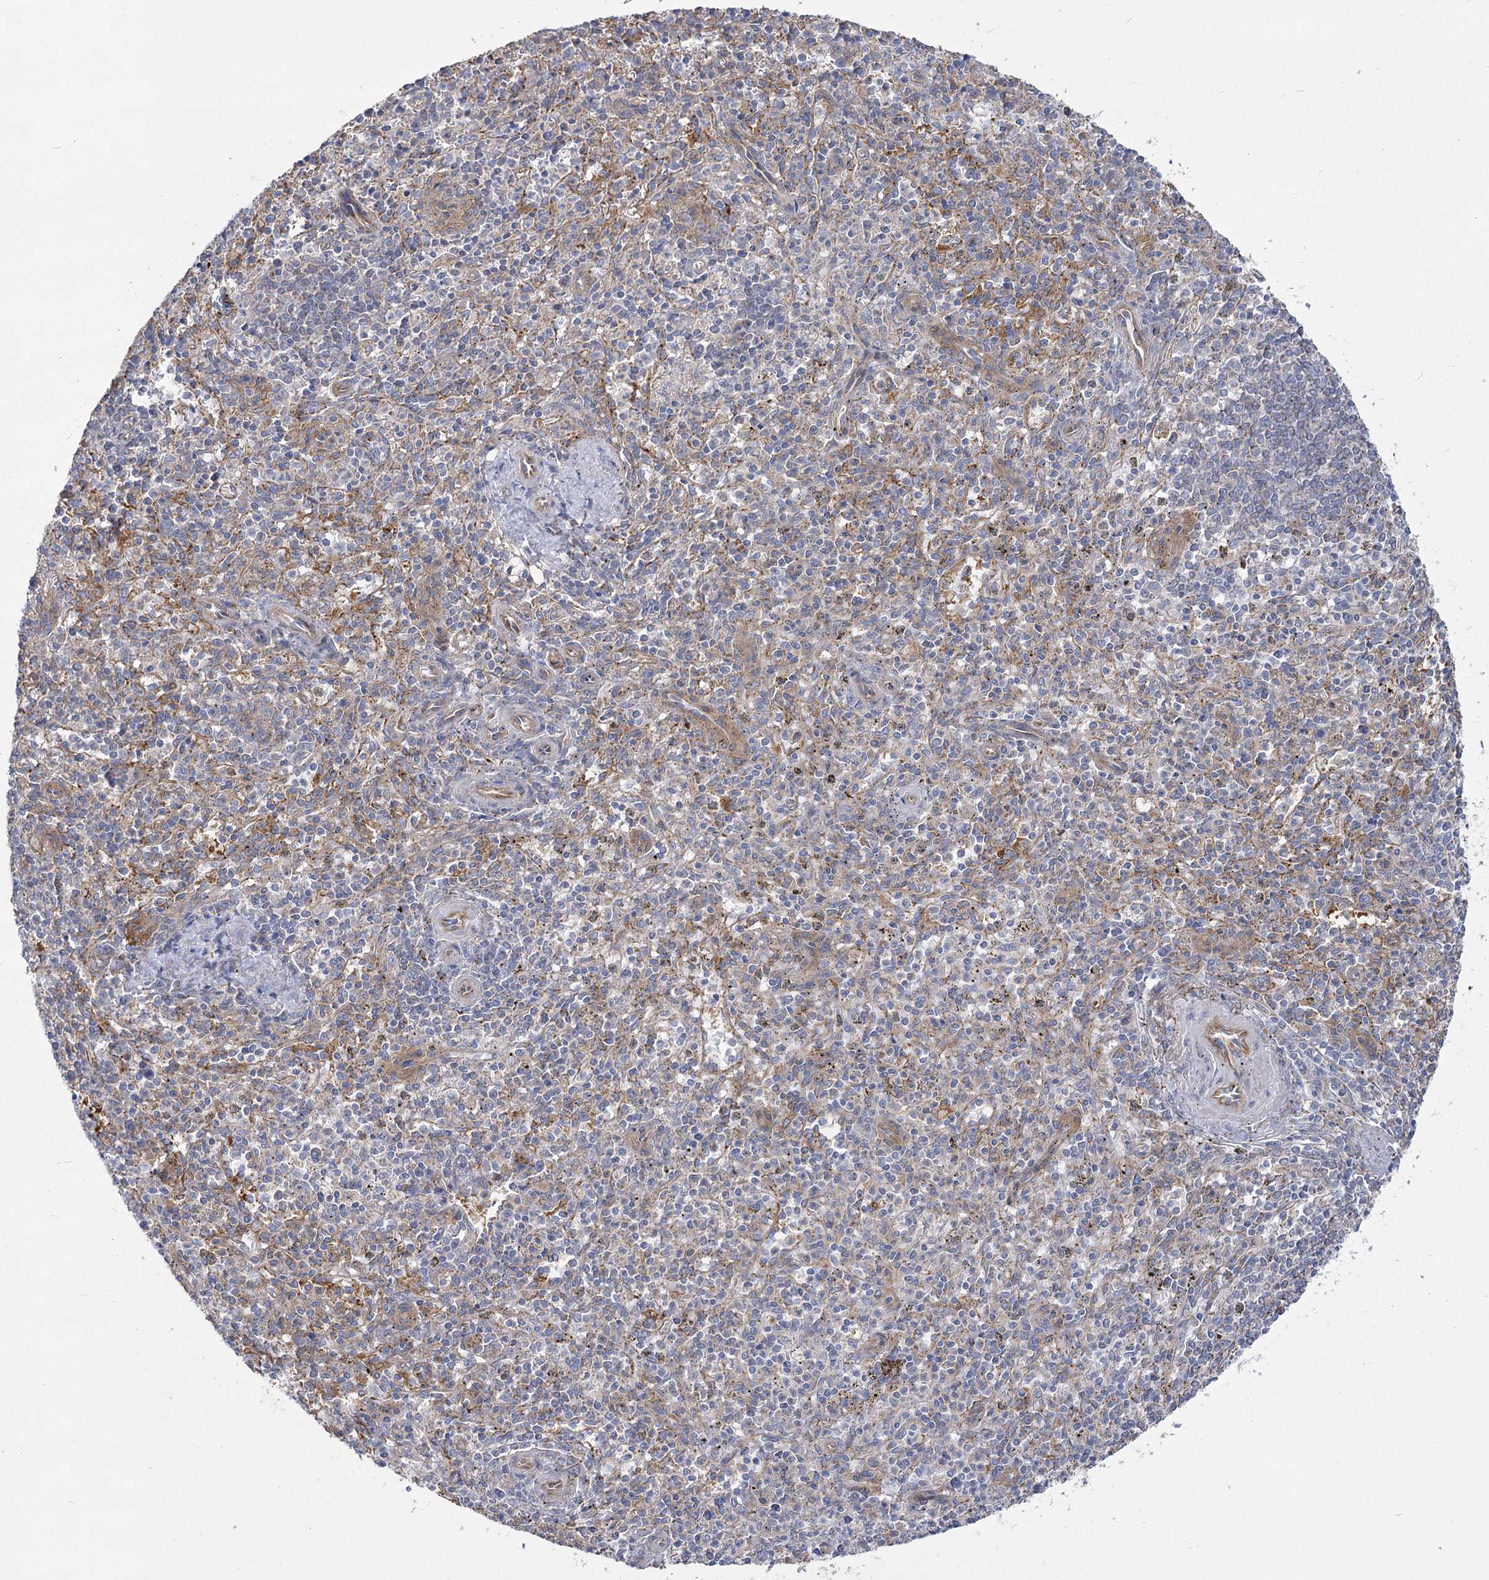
{"staining": {"intensity": "weak", "quantity": "25%-75%", "location": "cytoplasmic/membranous"}, "tissue": "spleen", "cell_type": "Cells in red pulp", "image_type": "normal", "snomed": [{"axis": "morphology", "description": "Normal tissue, NOS"}, {"axis": "topography", "description": "Spleen"}], "caption": "Unremarkable spleen was stained to show a protein in brown. There is low levels of weak cytoplasmic/membranous staining in approximately 25%-75% of cells in red pulp.", "gene": "RMDN2", "patient": {"sex": "male", "age": 72}}